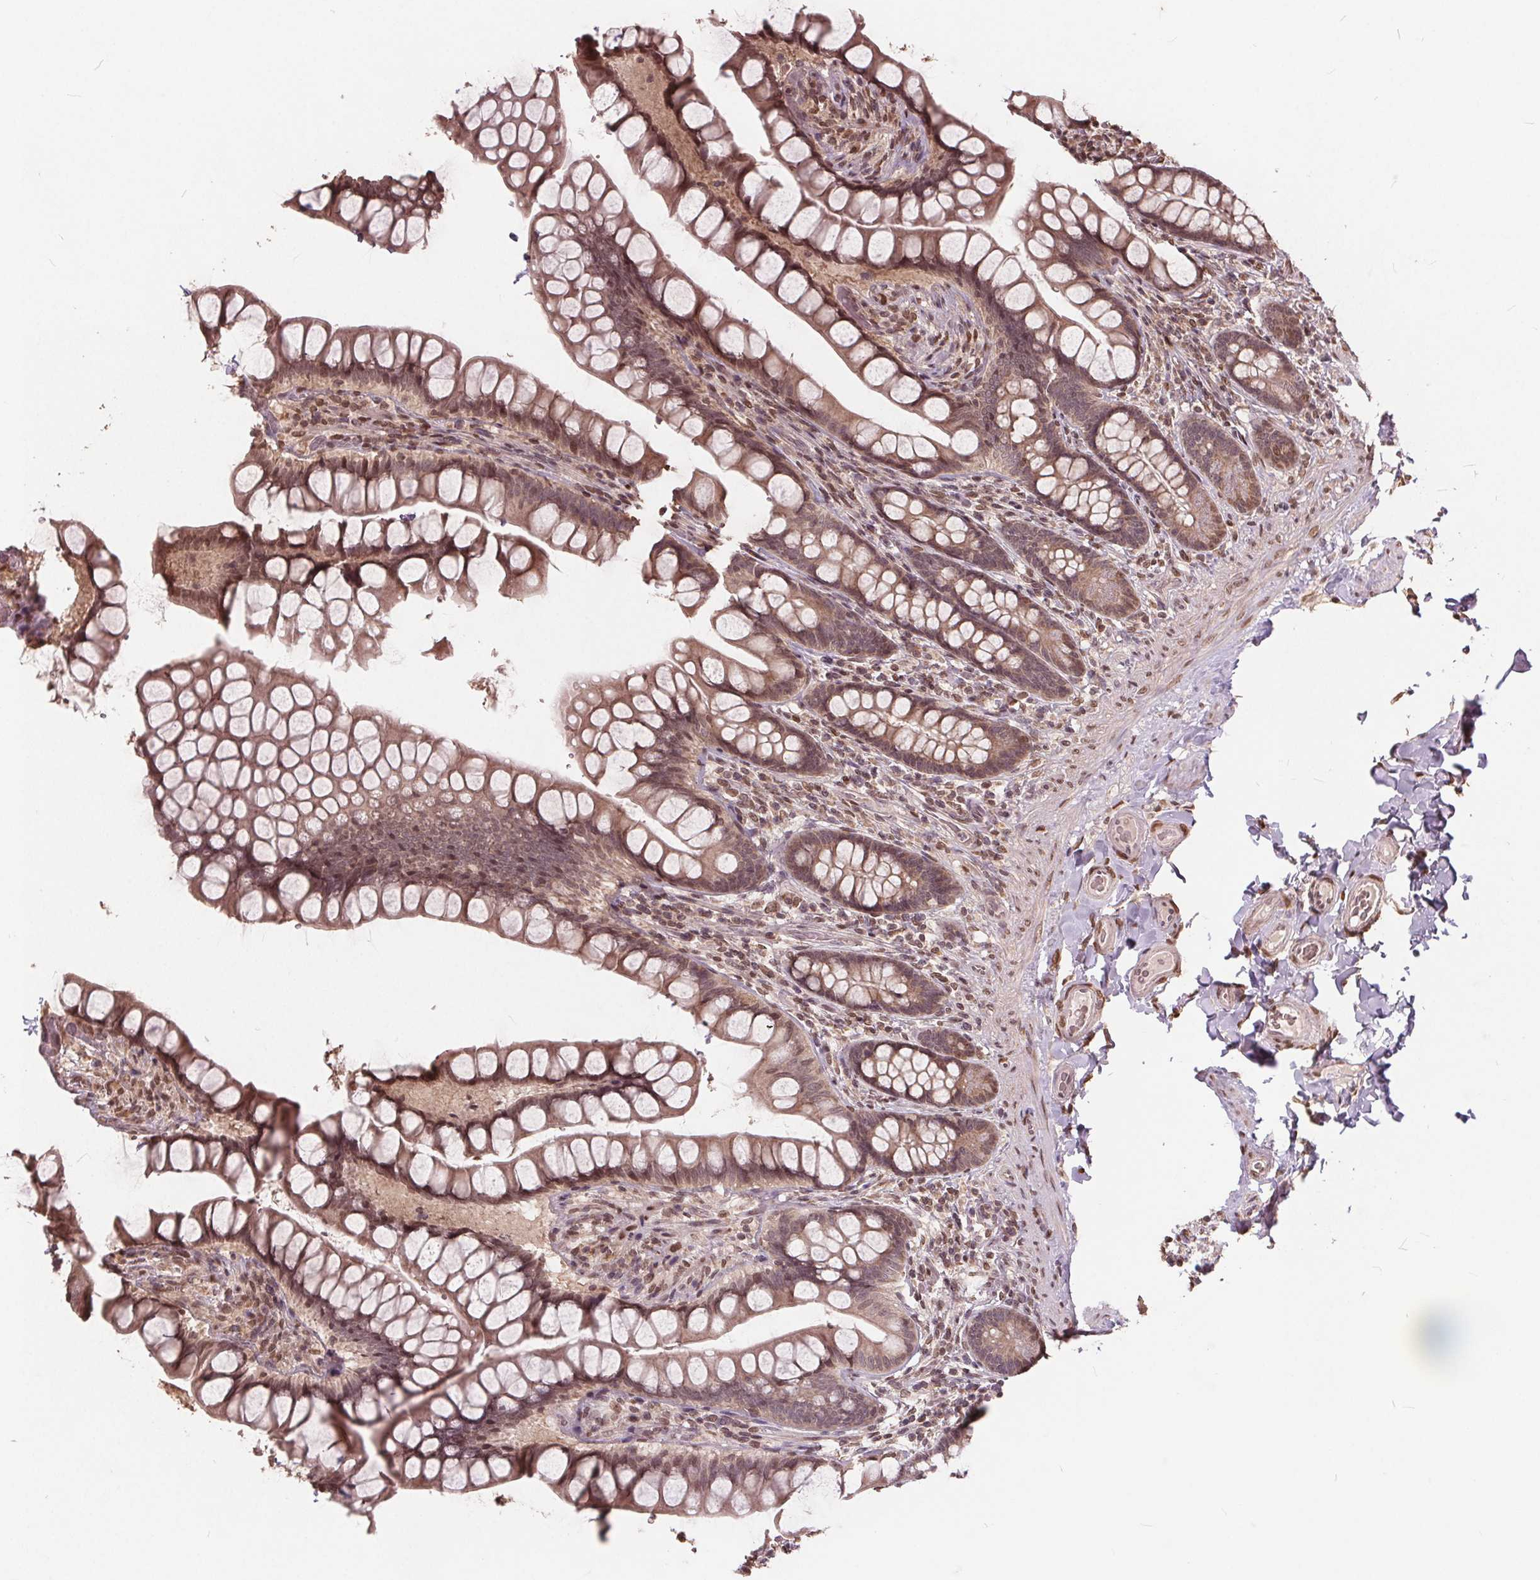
{"staining": {"intensity": "weak", "quantity": ">75%", "location": "cytoplasmic/membranous,nuclear"}, "tissue": "small intestine", "cell_type": "Glandular cells", "image_type": "normal", "snomed": [{"axis": "morphology", "description": "Normal tissue, NOS"}, {"axis": "topography", "description": "Small intestine"}], "caption": "This photomicrograph reveals immunohistochemistry (IHC) staining of benign small intestine, with low weak cytoplasmic/membranous,nuclear staining in about >75% of glandular cells.", "gene": "HIF1AN", "patient": {"sex": "male", "age": 70}}